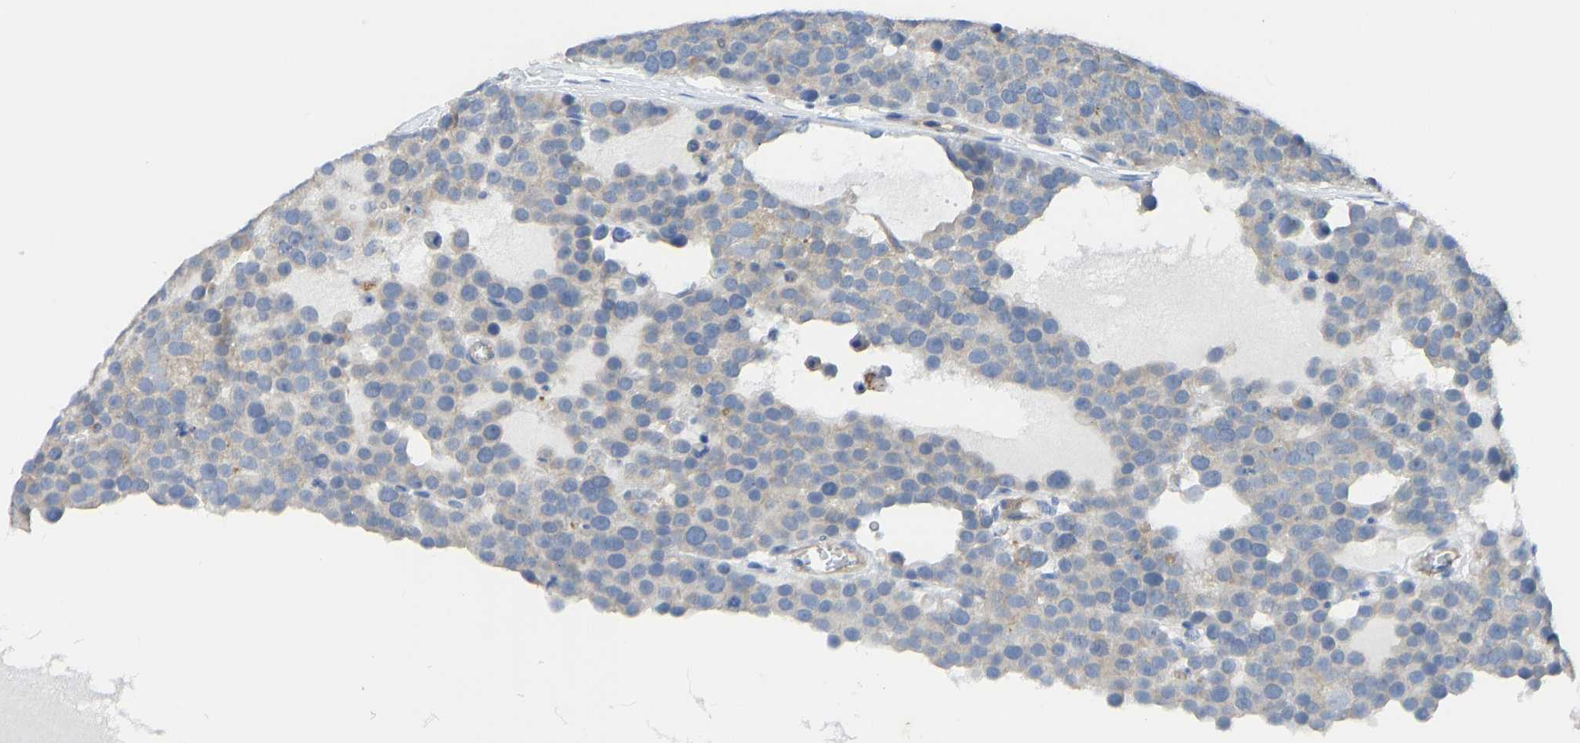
{"staining": {"intensity": "negative", "quantity": "none", "location": "none"}, "tissue": "testis cancer", "cell_type": "Tumor cells", "image_type": "cancer", "snomed": [{"axis": "morphology", "description": "Seminoma, NOS"}, {"axis": "topography", "description": "Testis"}], "caption": "Protein analysis of testis cancer shows no significant staining in tumor cells. (Brightfield microscopy of DAB (3,3'-diaminobenzidine) immunohistochemistry (IHC) at high magnification).", "gene": "PPP3CA", "patient": {"sex": "male", "age": 71}}